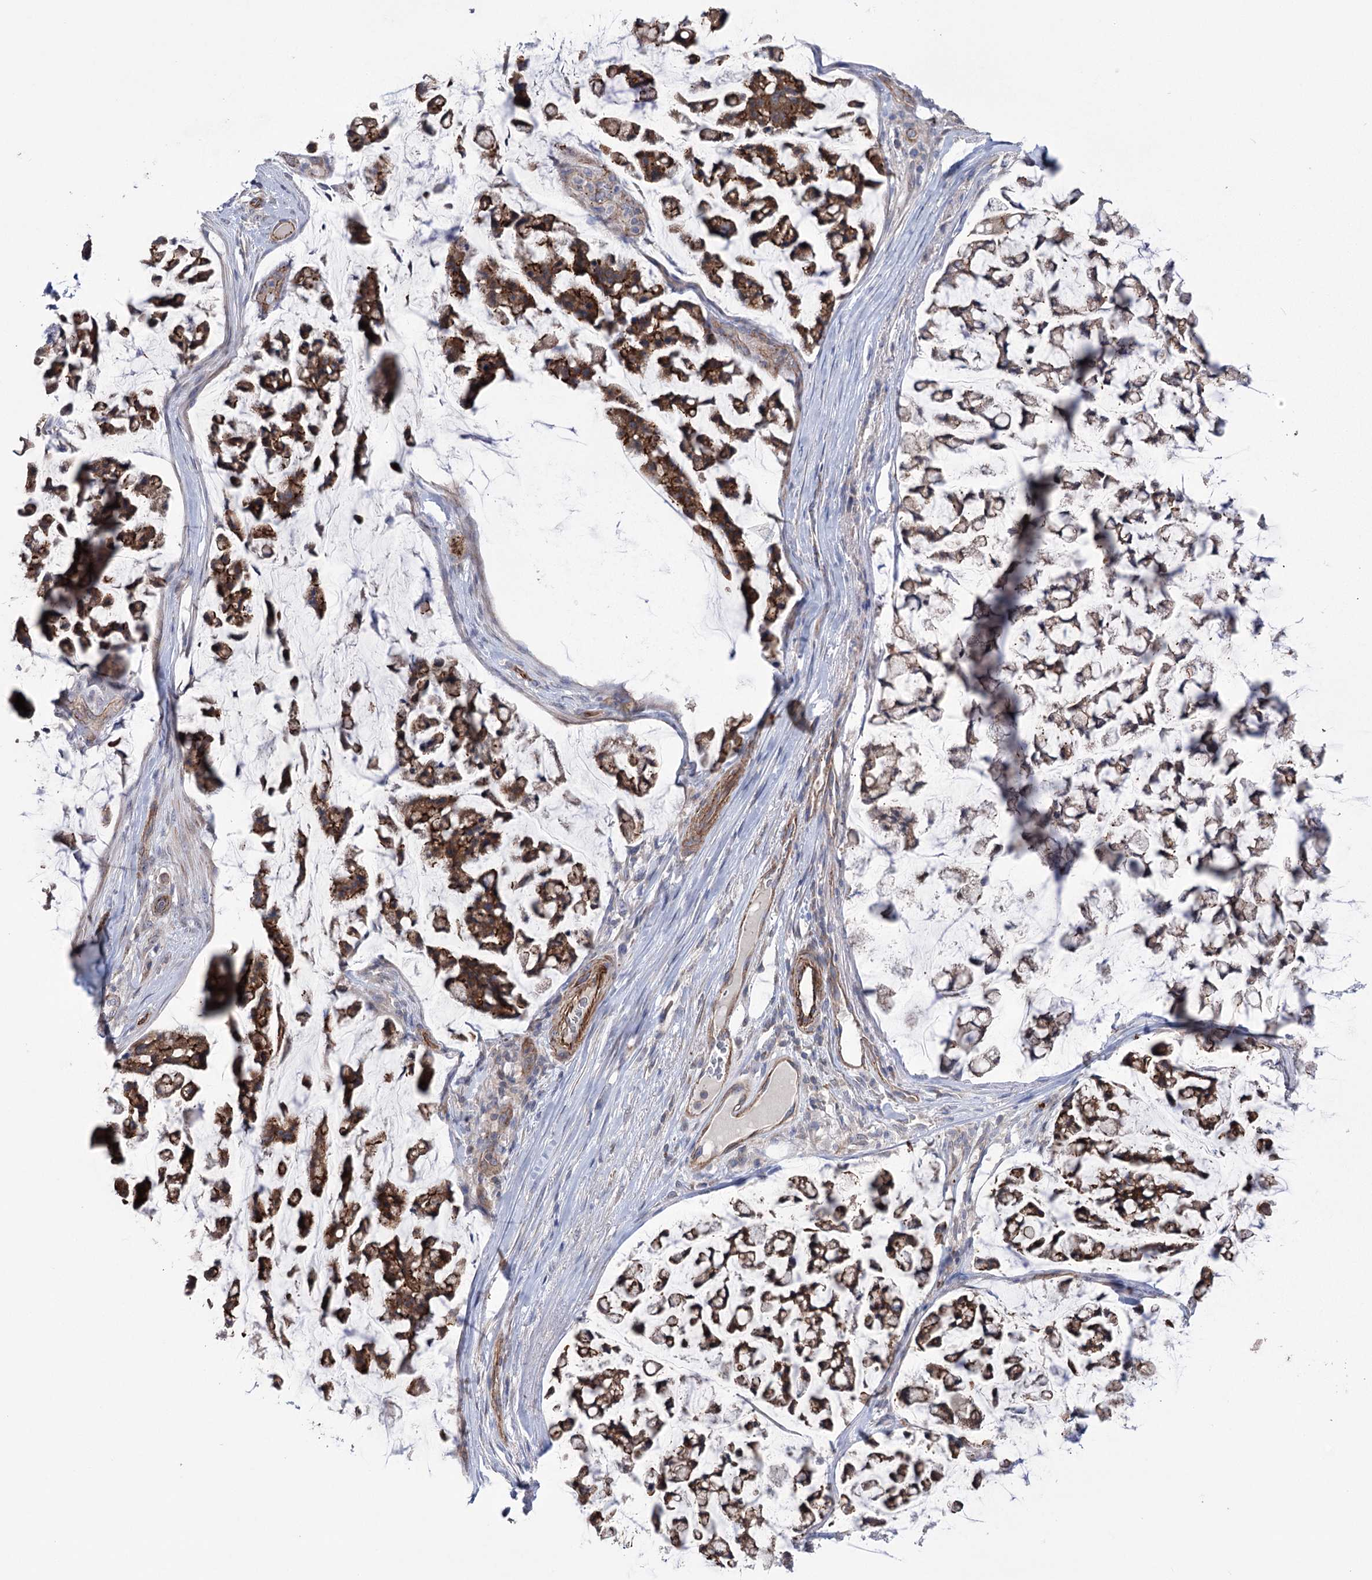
{"staining": {"intensity": "moderate", "quantity": ">75%", "location": "cytoplasmic/membranous"}, "tissue": "stomach cancer", "cell_type": "Tumor cells", "image_type": "cancer", "snomed": [{"axis": "morphology", "description": "Adenocarcinoma, NOS"}, {"axis": "topography", "description": "Stomach, lower"}], "caption": "Stomach cancer was stained to show a protein in brown. There is medium levels of moderate cytoplasmic/membranous positivity in approximately >75% of tumor cells.", "gene": "TRIM71", "patient": {"sex": "male", "age": 67}}